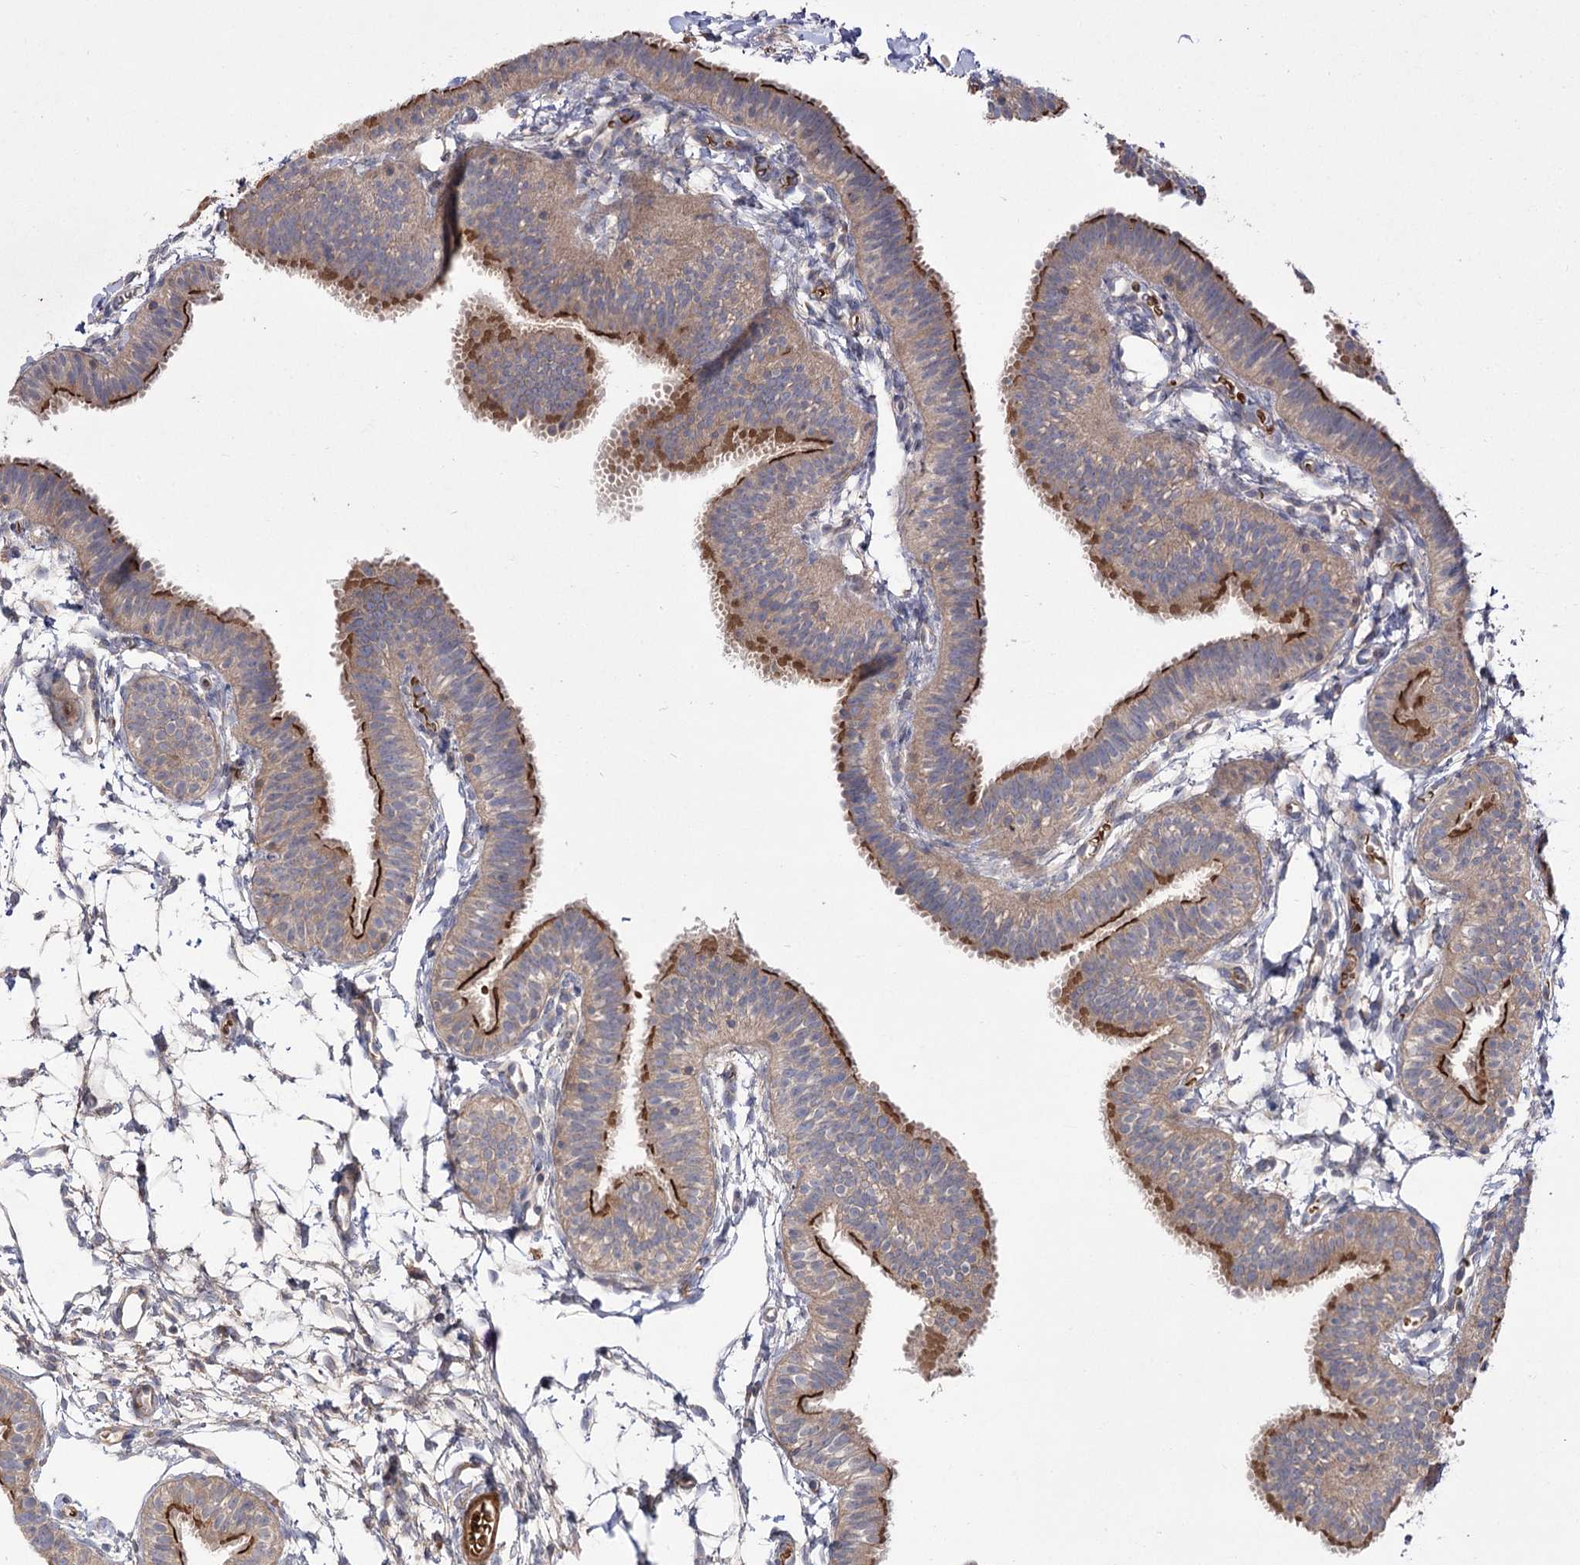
{"staining": {"intensity": "strong", "quantity": "25%-75%", "location": "cytoplasmic/membranous"}, "tissue": "fallopian tube", "cell_type": "Glandular cells", "image_type": "normal", "snomed": [{"axis": "morphology", "description": "Normal tissue, NOS"}, {"axis": "topography", "description": "Fallopian tube"}], "caption": "Glandular cells display high levels of strong cytoplasmic/membranous staining in about 25%-75% of cells in benign human fallopian tube. The staining is performed using DAB (3,3'-diaminobenzidine) brown chromogen to label protein expression. The nuclei are counter-stained blue using hematoxylin.", "gene": "KIAA0825", "patient": {"sex": "female", "age": 35}}